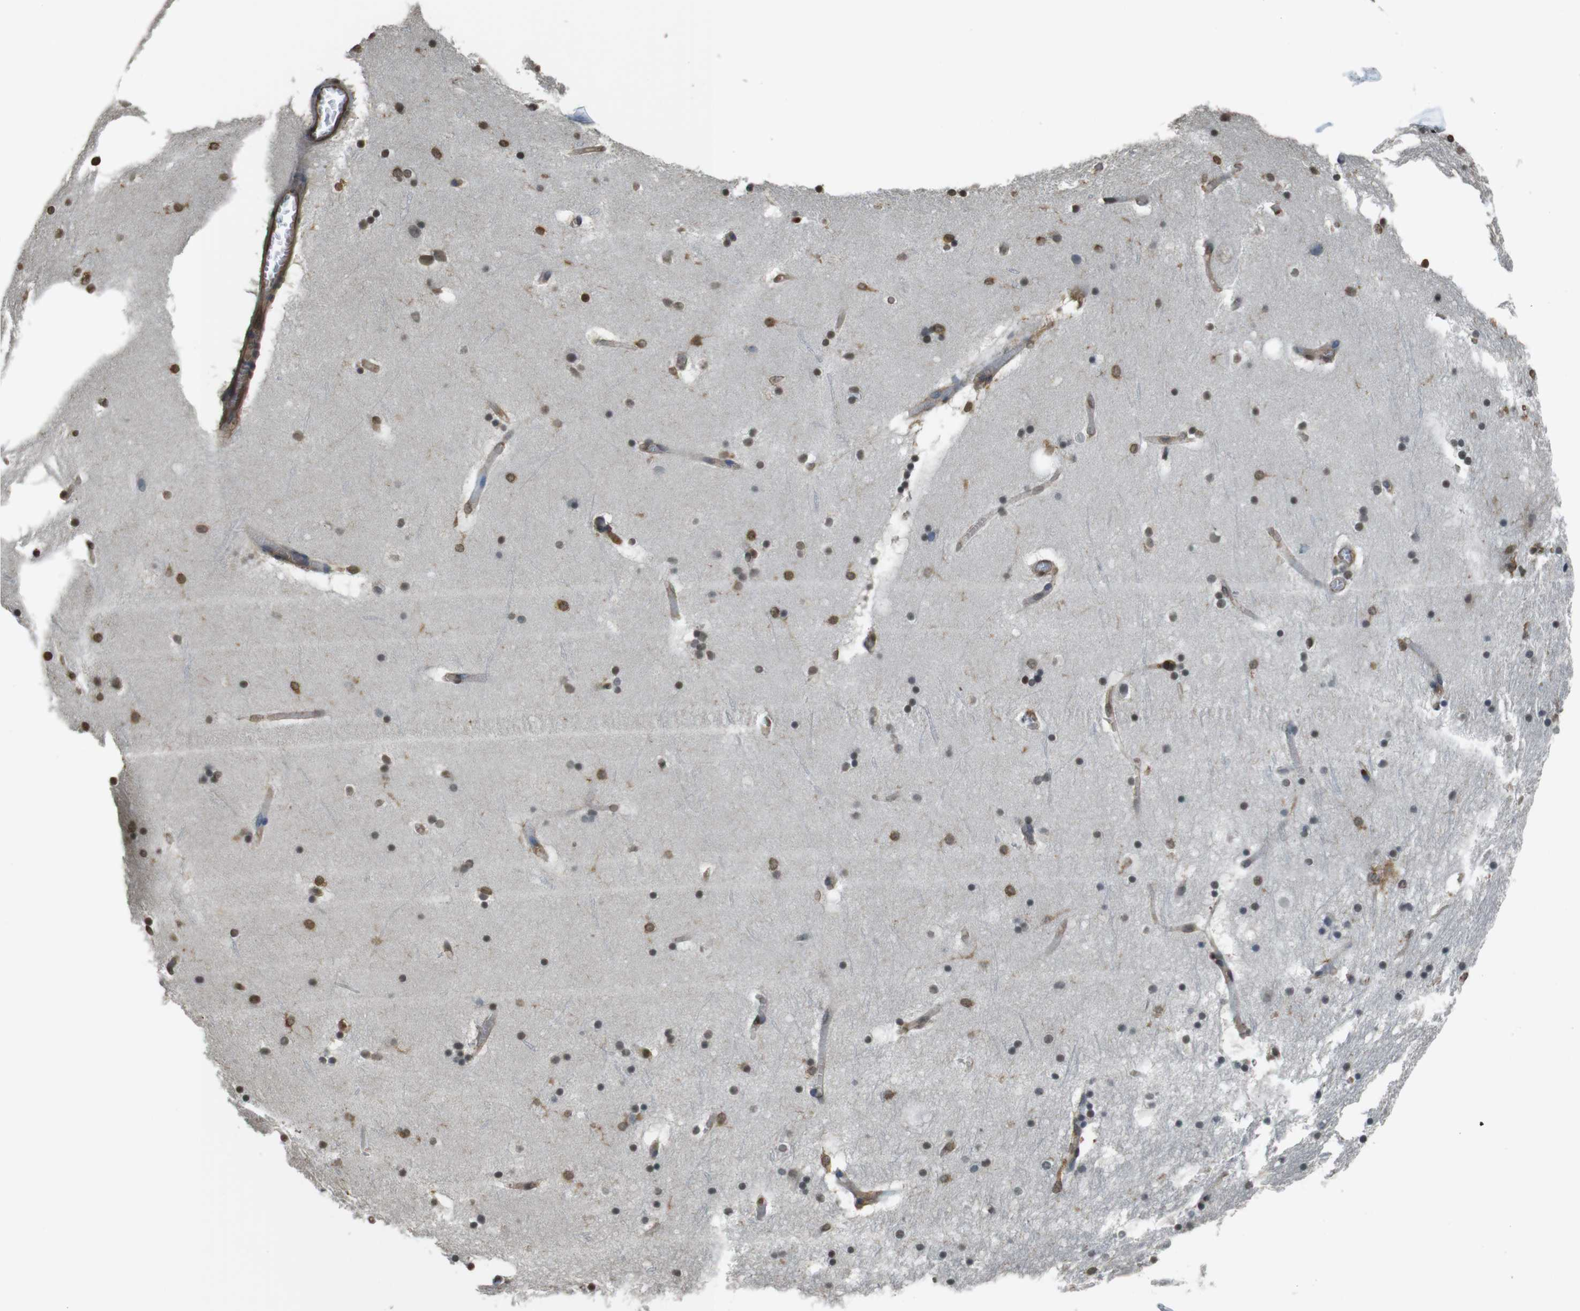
{"staining": {"intensity": "moderate", "quantity": "25%-75%", "location": "cytoplasmic/membranous,nuclear"}, "tissue": "hippocampus", "cell_type": "Glial cells", "image_type": "normal", "snomed": [{"axis": "morphology", "description": "Normal tissue, NOS"}, {"axis": "topography", "description": "Hippocampus"}], "caption": "High-magnification brightfield microscopy of normal hippocampus stained with DAB (brown) and counterstained with hematoxylin (blue). glial cells exhibit moderate cytoplasmic/membranous,nuclear expression is present in about25%-75% of cells.", "gene": "FCAR", "patient": {"sex": "male", "age": 45}}